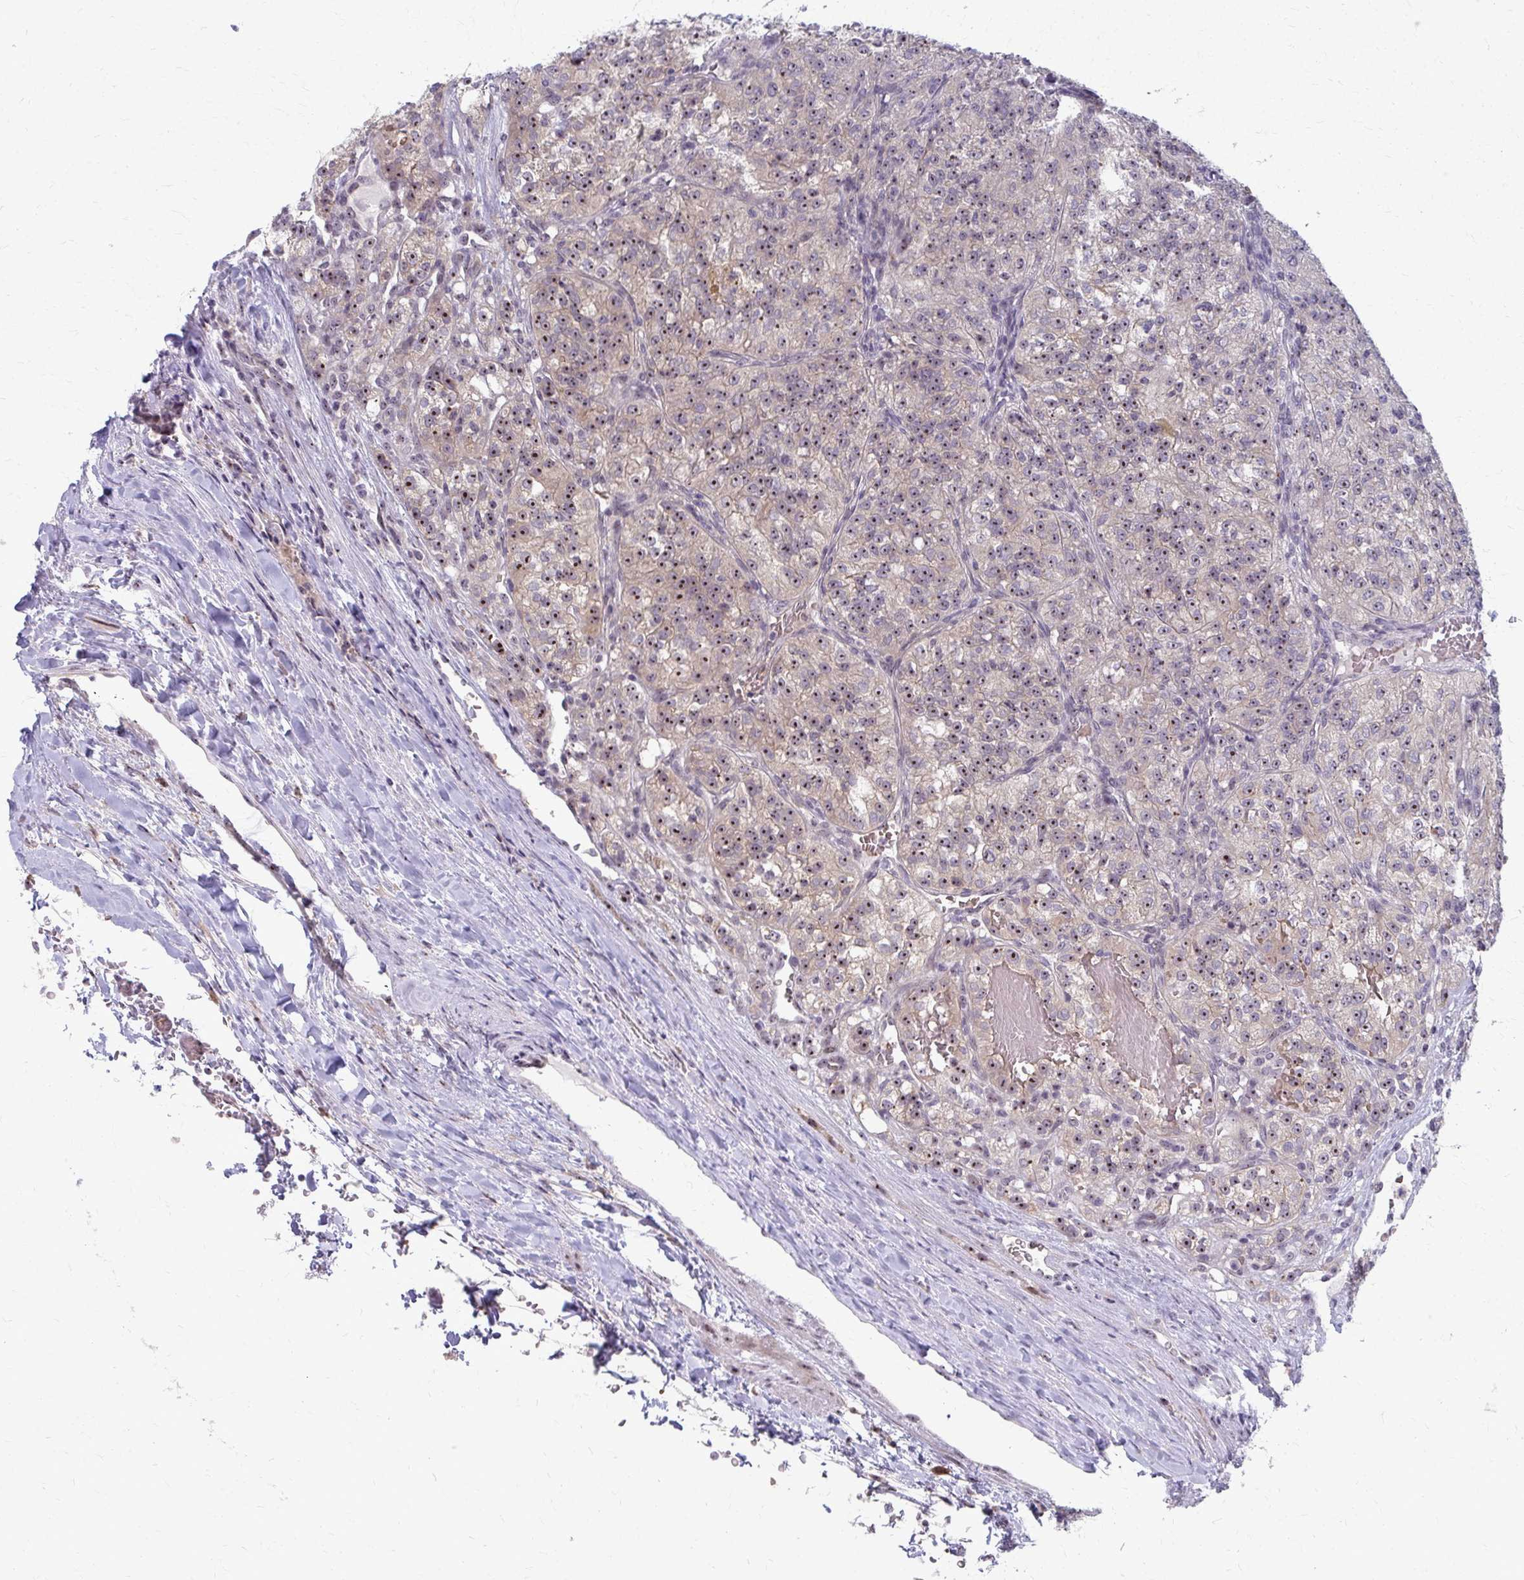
{"staining": {"intensity": "moderate", "quantity": ">75%", "location": "nuclear"}, "tissue": "renal cancer", "cell_type": "Tumor cells", "image_type": "cancer", "snomed": [{"axis": "morphology", "description": "Adenocarcinoma, NOS"}, {"axis": "topography", "description": "Kidney"}], "caption": "Tumor cells reveal moderate nuclear expression in about >75% of cells in renal adenocarcinoma.", "gene": "NUDT16", "patient": {"sex": "female", "age": 63}}